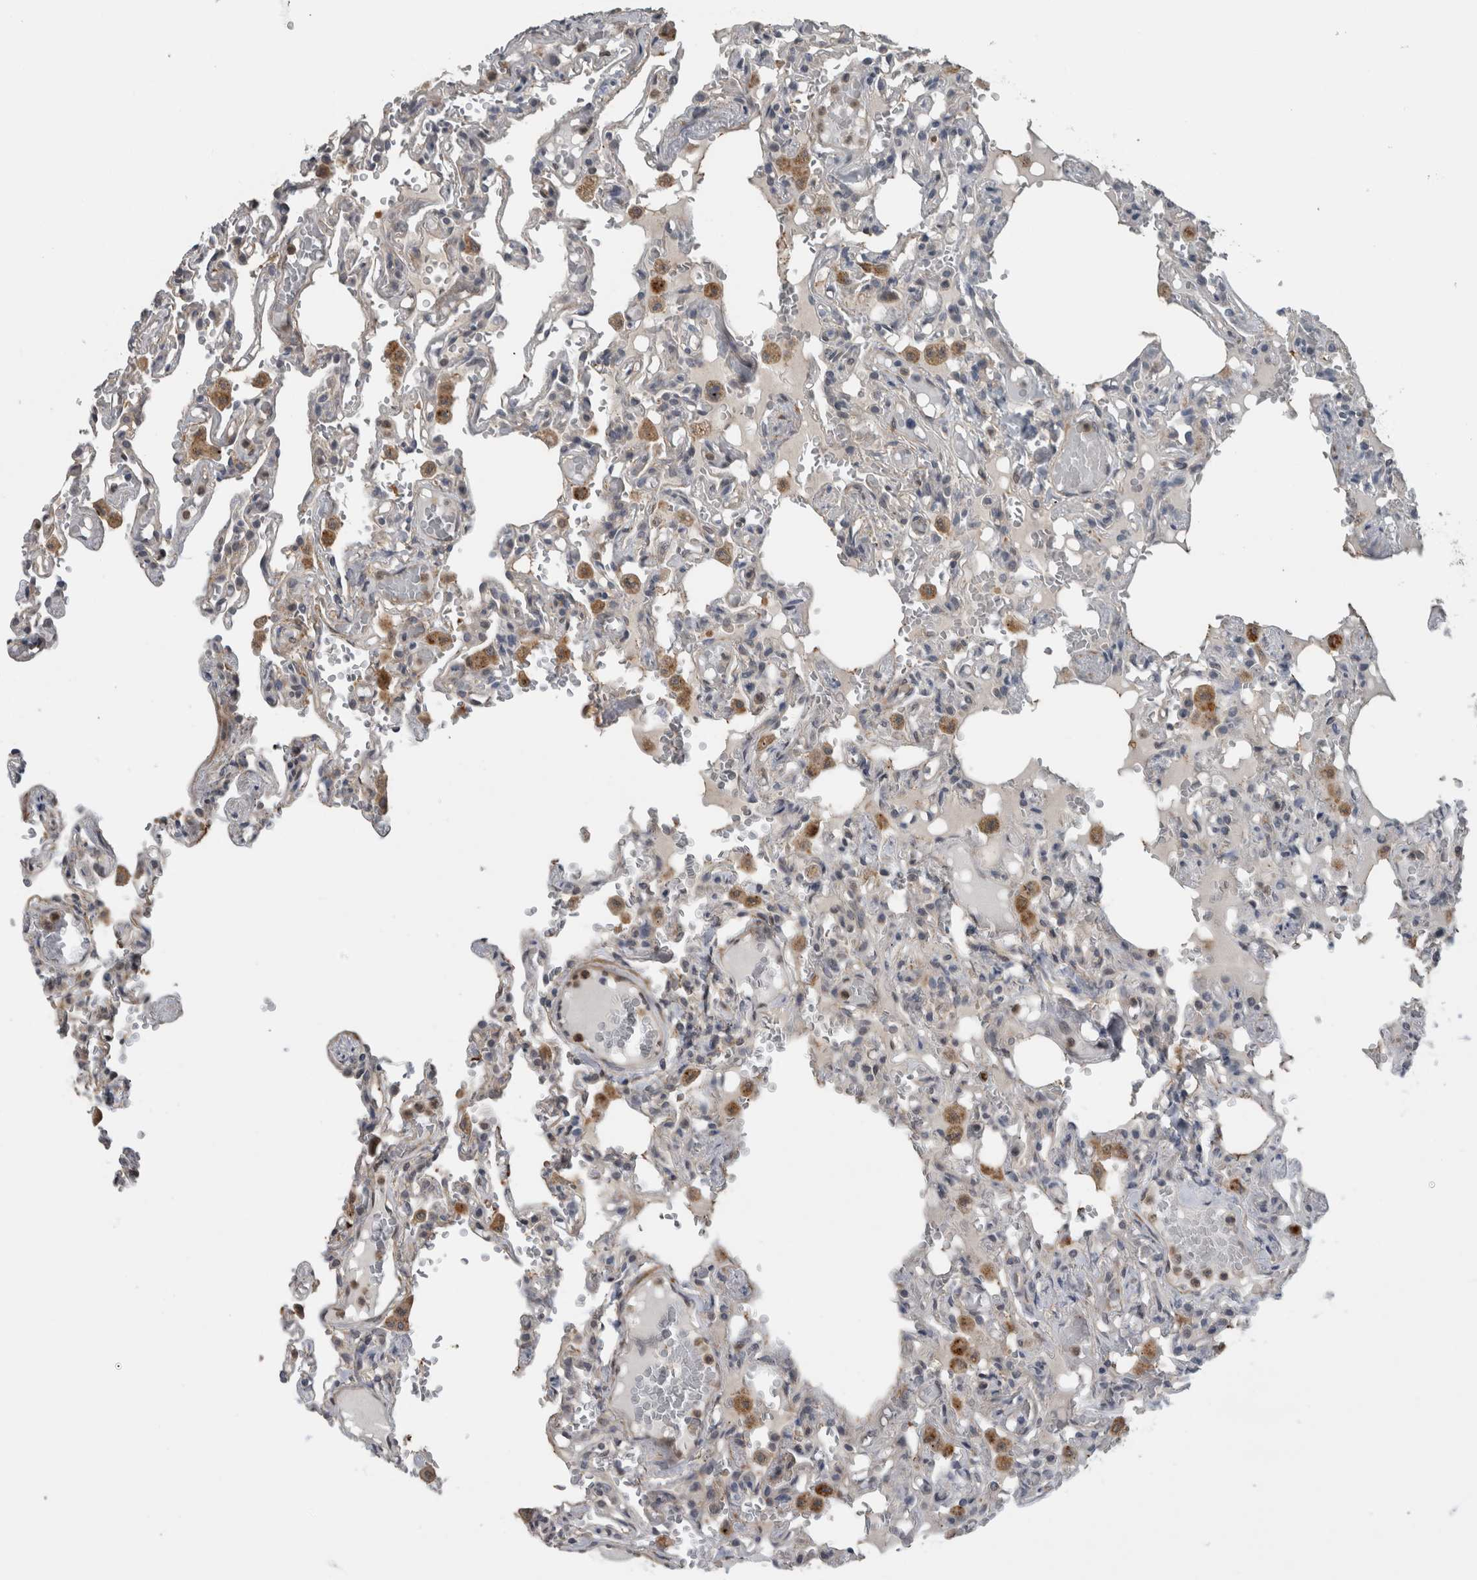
{"staining": {"intensity": "weak", "quantity": "25%-75%", "location": "cytoplasmic/membranous"}, "tissue": "lung", "cell_type": "Alveolar cells", "image_type": "normal", "snomed": [{"axis": "morphology", "description": "Normal tissue, NOS"}, {"axis": "topography", "description": "Lung"}], "caption": "IHC image of normal lung: lung stained using IHC demonstrates low levels of weak protein expression localized specifically in the cytoplasmic/membranous of alveolar cells, appearing as a cytoplasmic/membranous brown color.", "gene": "NAPRT", "patient": {"sex": "male", "age": 21}}